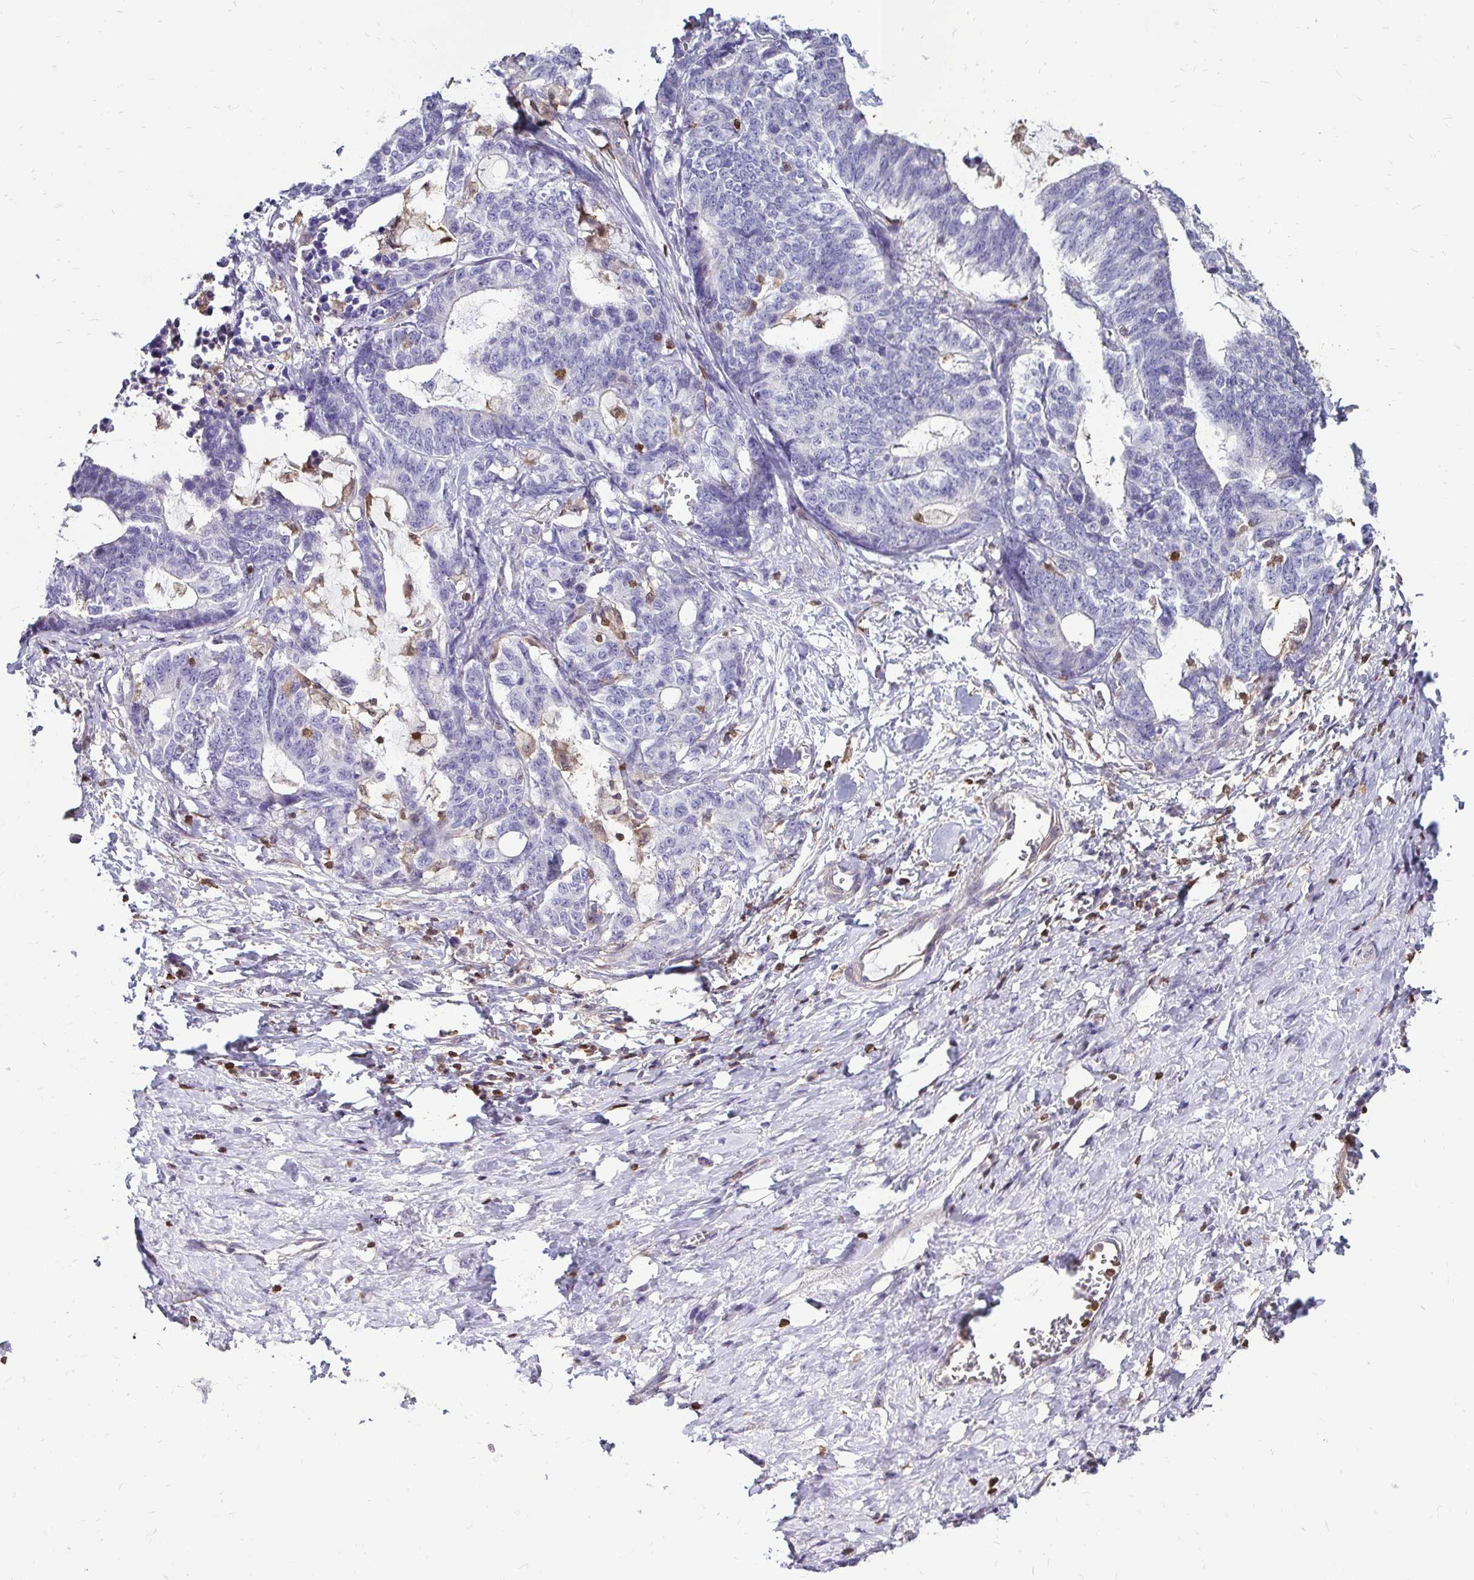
{"staining": {"intensity": "negative", "quantity": "none", "location": "none"}, "tissue": "stomach cancer", "cell_type": "Tumor cells", "image_type": "cancer", "snomed": [{"axis": "morphology", "description": "Normal tissue, NOS"}, {"axis": "morphology", "description": "Adenocarcinoma, NOS"}, {"axis": "topography", "description": "Stomach"}], "caption": "Immunohistochemical staining of human adenocarcinoma (stomach) exhibits no significant positivity in tumor cells. (IHC, brightfield microscopy, high magnification).", "gene": "ZFP1", "patient": {"sex": "female", "age": 64}}